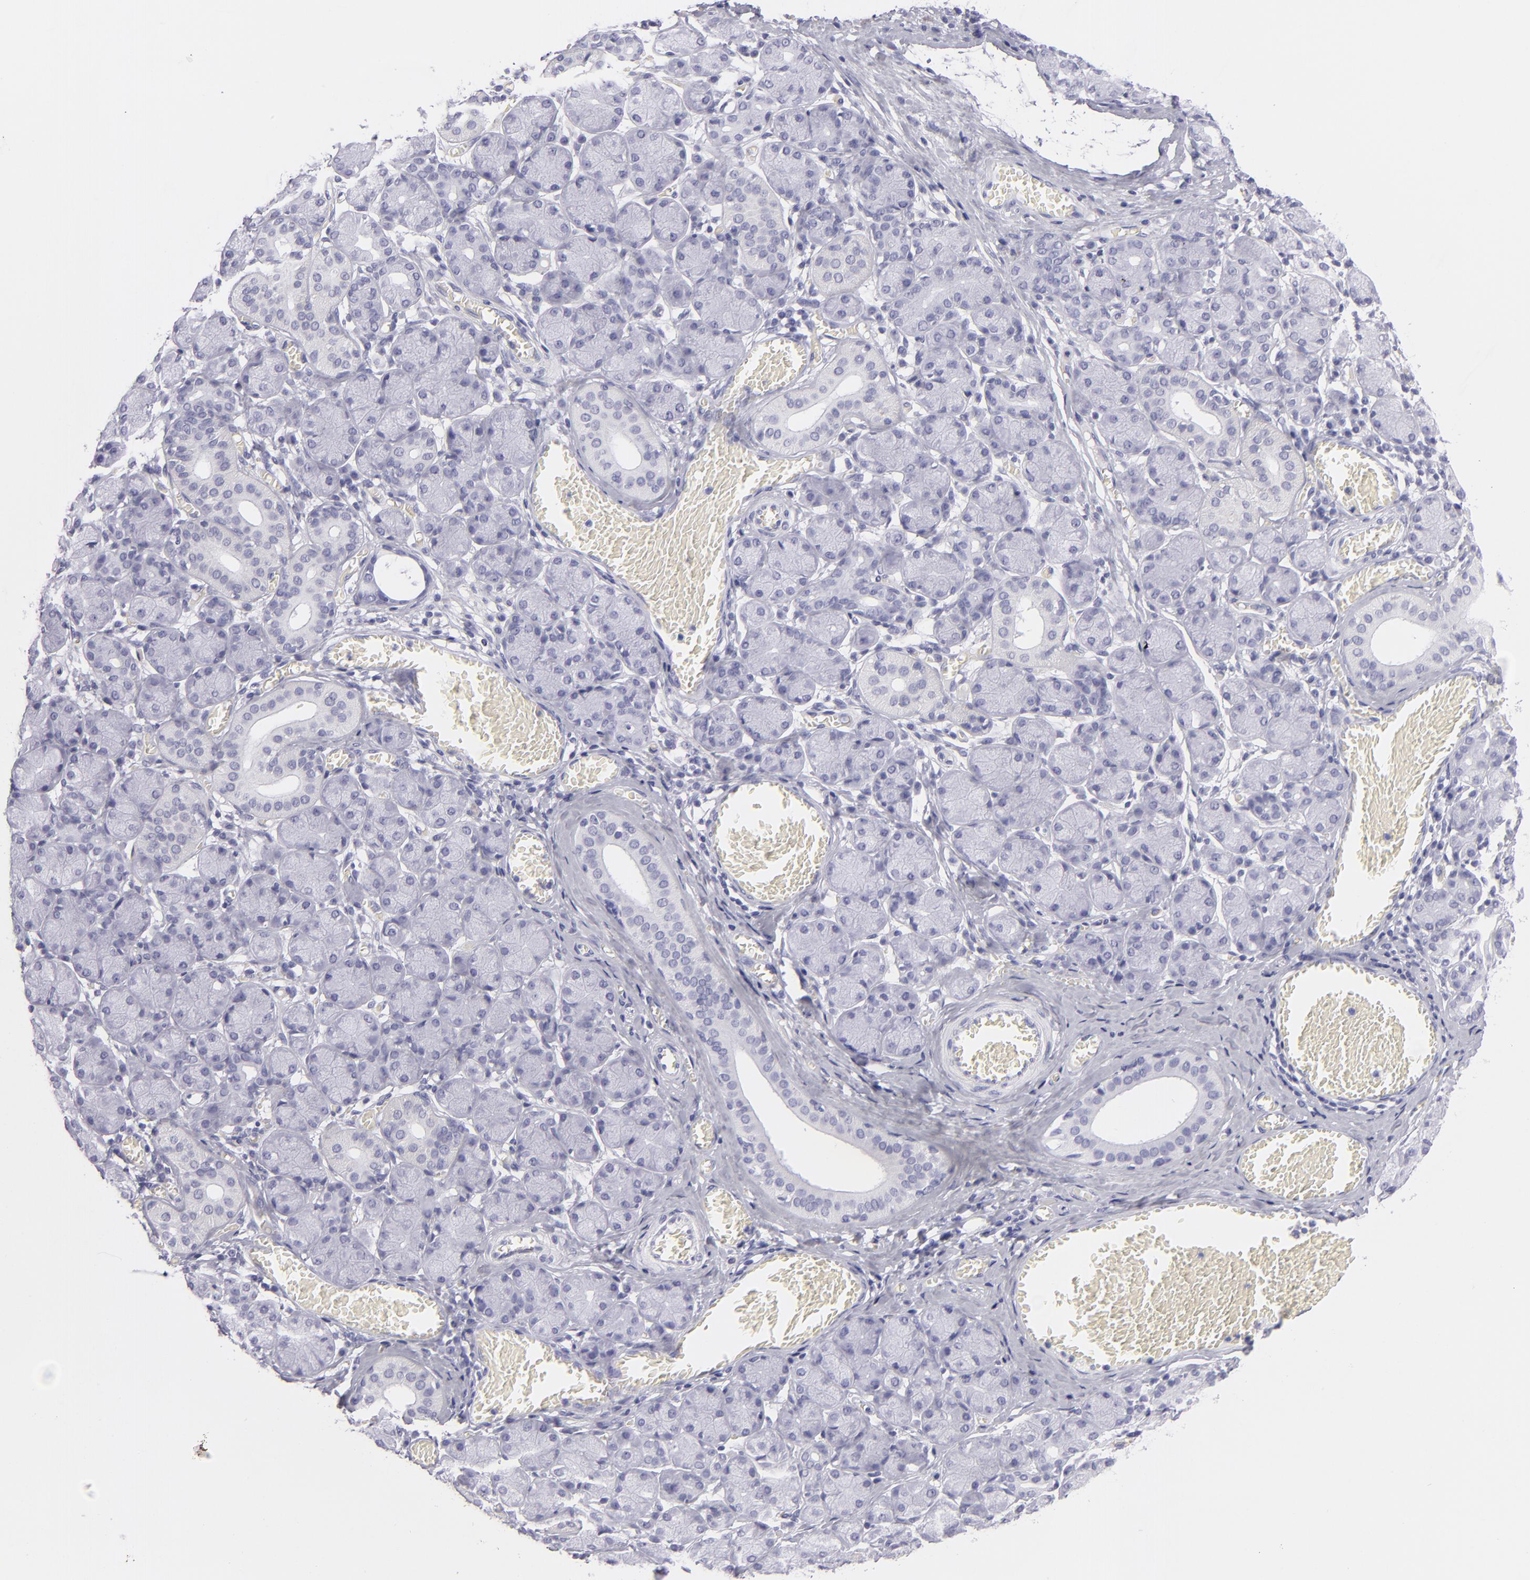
{"staining": {"intensity": "negative", "quantity": "none", "location": "none"}, "tissue": "salivary gland", "cell_type": "Glandular cells", "image_type": "normal", "snomed": [{"axis": "morphology", "description": "Normal tissue, NOS"}, {"axis": "topography", "description": "Salivary gland"}], "caption": "Image shows no significant protein positivity in glandular cells of normal salivary gland.", "gene": "PVALB", "patient": {"sex": "female", "age": 24}}